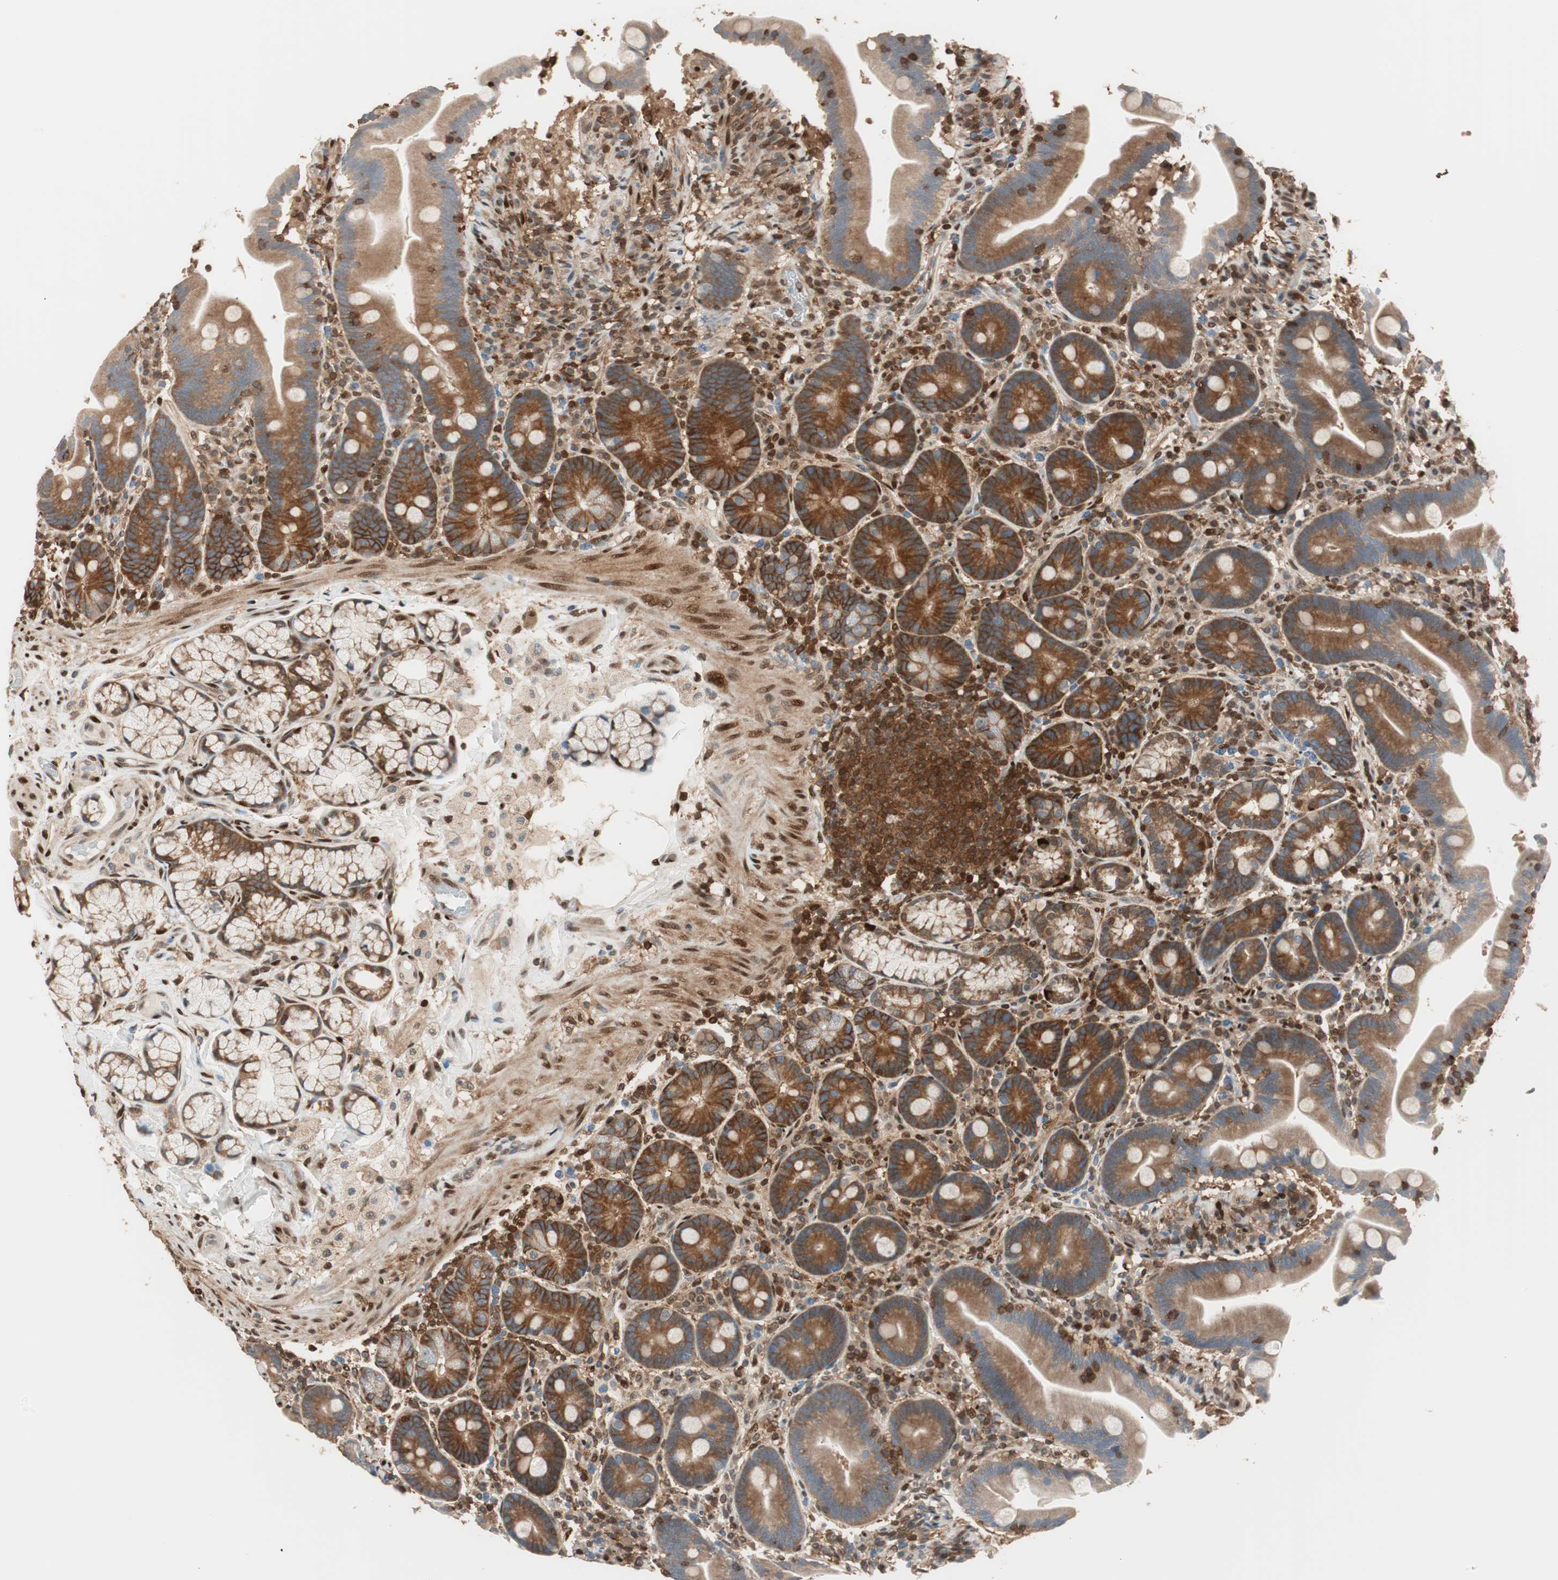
{"staining": {"intensity": "strong", "quantity": ">75%", "location": "cytoplasmic/membranous"}, "tissue": "duodenum", "cell_type": "Glandular cells", "image_type": "normal", "snomed": [{"axis": "morphology", "description": "Normal tissue, NOS"}, {"axis": "topography", "description": "Duodenum"}], "caption": "Immunohistochemical staining of normal human duodenum exhibits high levels of strong cytoplasmic/membranous expression in about >75% of glandular cells.", "gene": "BIN1", "patient": {"sex": "male", "age": 54}}